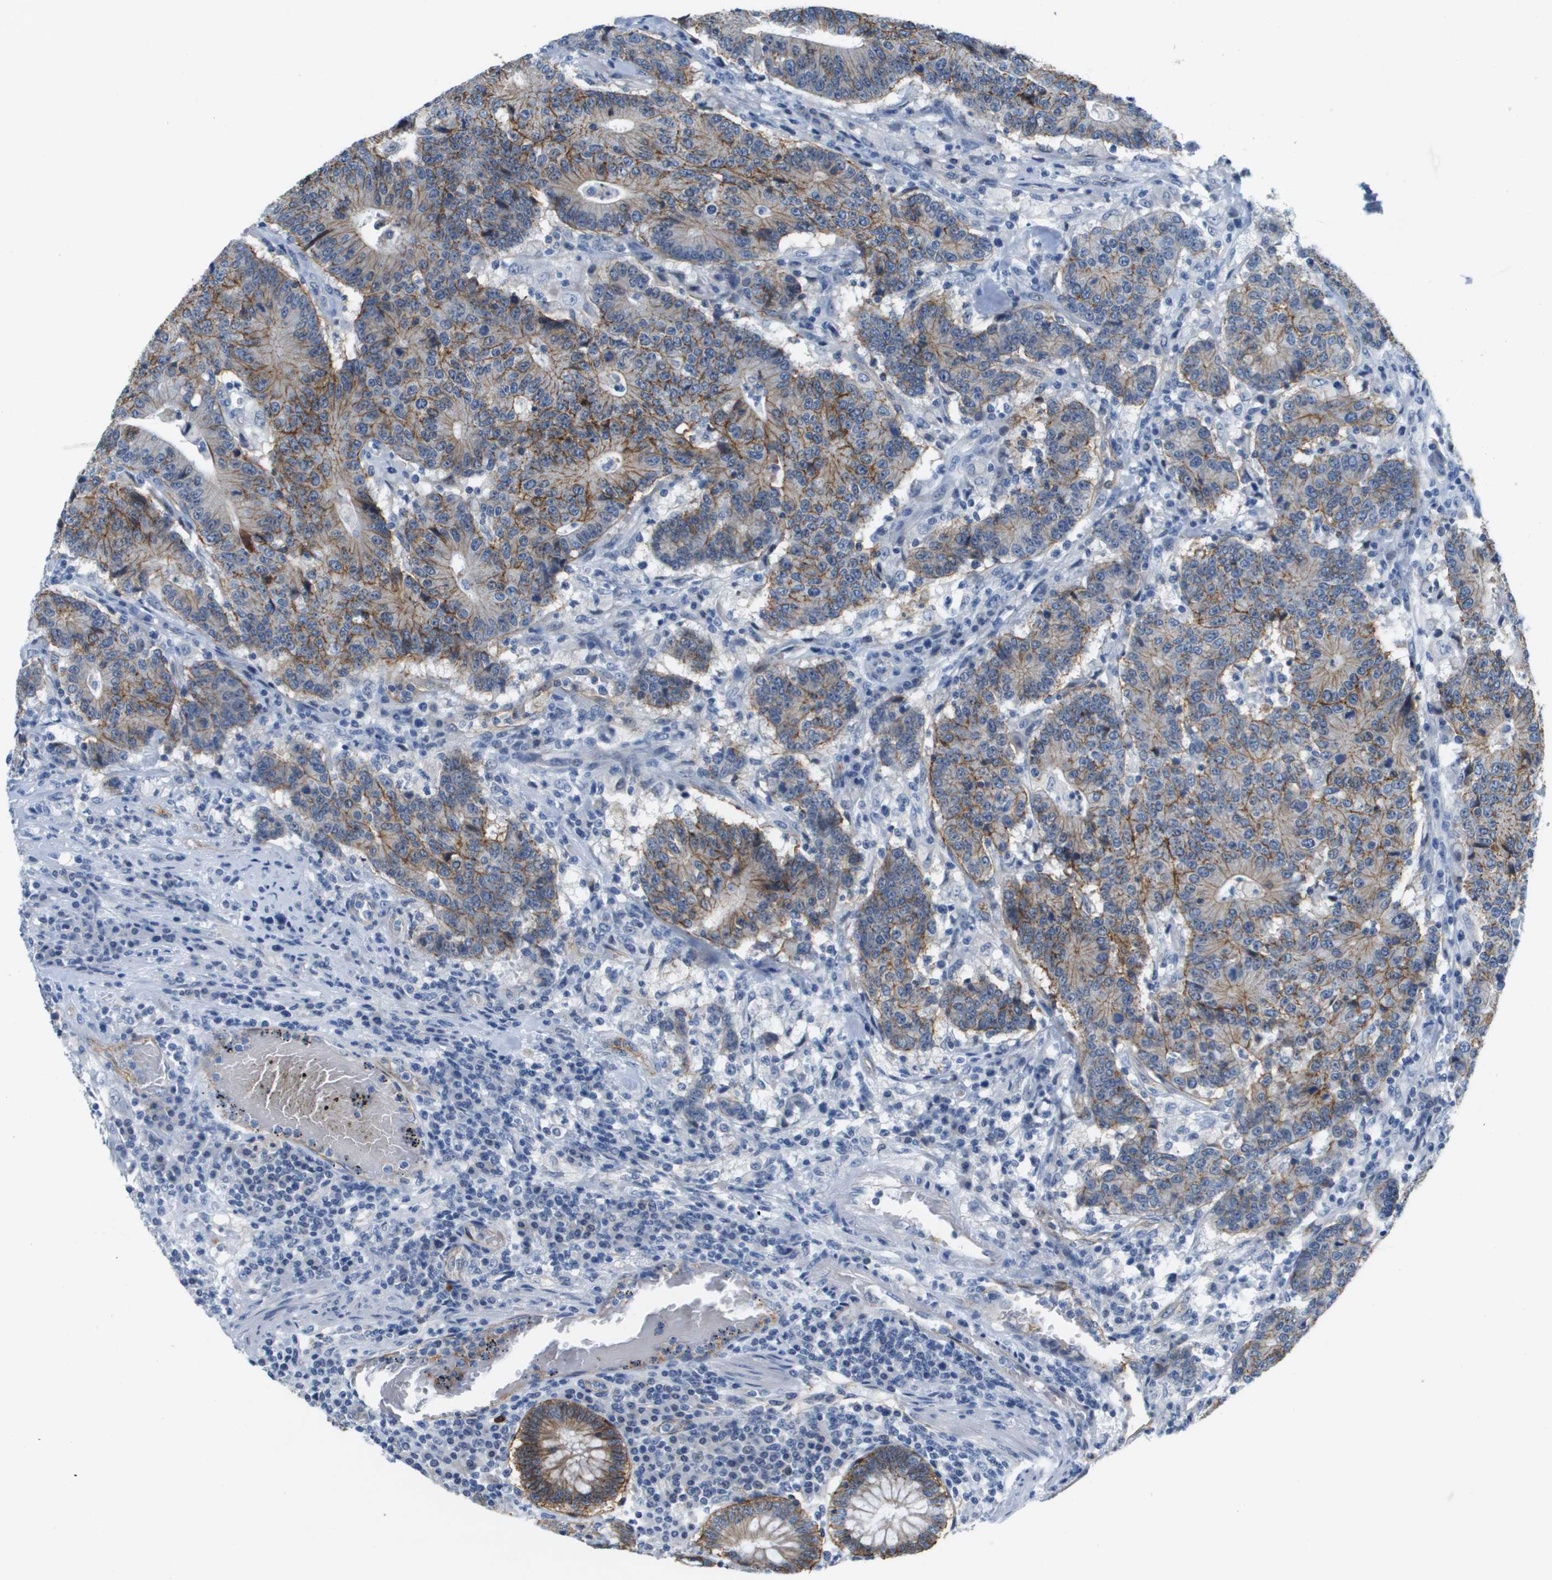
{"staining": {"intensity": "moderate", "quantity": ">75%", "location": "cytoplasmic/membranous"}, "tissue": "colorectal cancer", "cell_type": "Tumor cells", "image_type": "cancer", "snomed": [{"axis": "morphology", "description": "Normal tissue, NOS"}, {"axis": "morphology", "description": "Adenocarcinoma, NOS"}, {"axis": "topography", "description": "Colon"}], "caption": "Immunohistochemistry (IHC) photomicrograph of colorectal cancer stained for a protein (brown), which reveals medium levels of moderate cytoplasmic/membranous positivity in about >75% of tumor cells.", "gene": "ITGA6", "patient": {"sex": "female", "age": 75}}